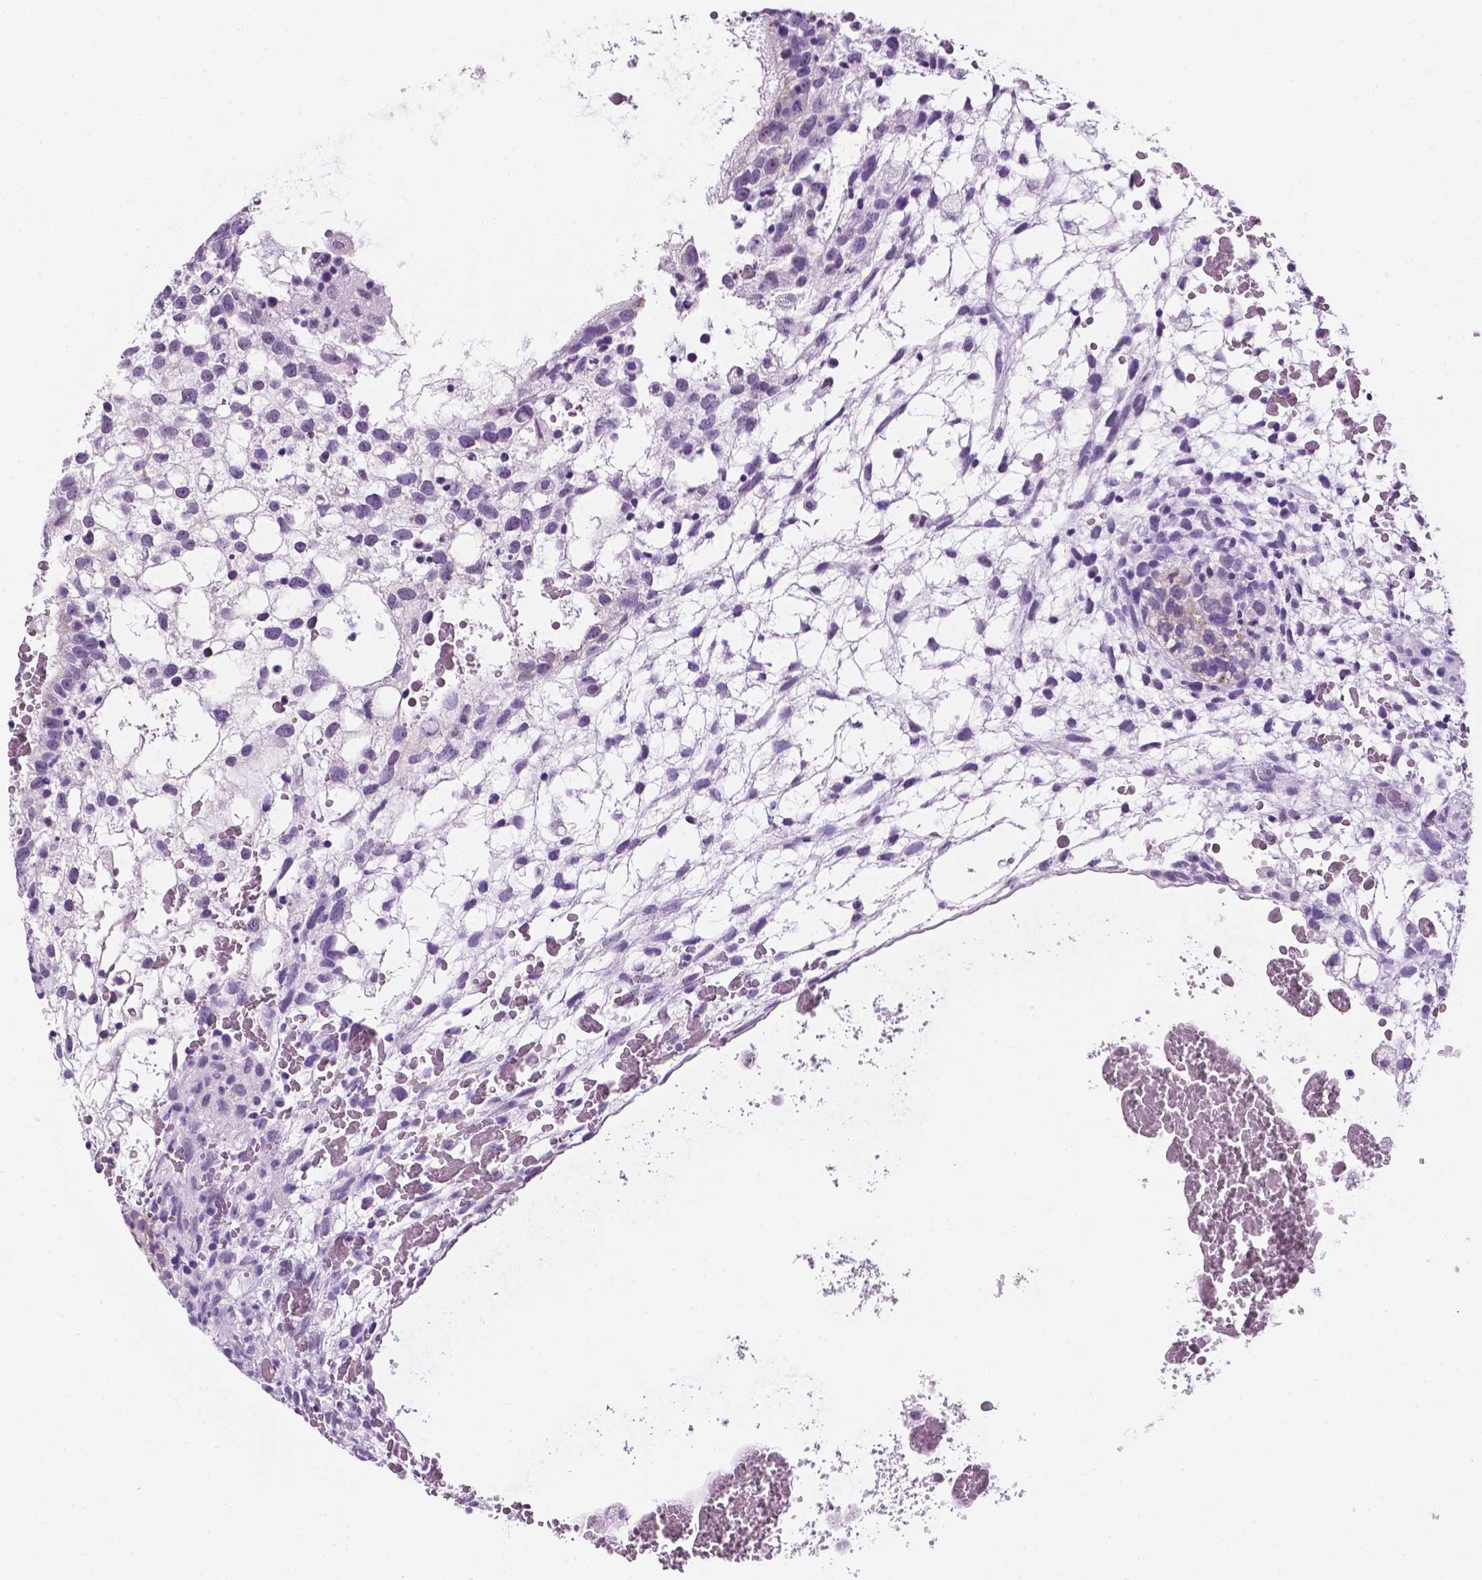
{"staining": {"intensity": "negative", "quantity": "none", "location": "none"}, "tissue": "testis cancer", "cell_type": "Tumor cells", "image_type": "cancer", "snomed": [{"axis": "morphology", "description": "Normal tissue, NOS"}, {"axis": "morphology", "description": "Carcinoma, Embryonal, NOS"}, {"axis": "topography", "description": "Testis"}], "caption": "This is a photomicrograph of IHC staining of testis cancer, which shows no expression in tumor cells. (Brightfield microscopy of DAB (3,3'-diaminobenzidine) IHC at high magnification).", "gene": "PPL", "patient": {"sex": "male", "age": 32}}